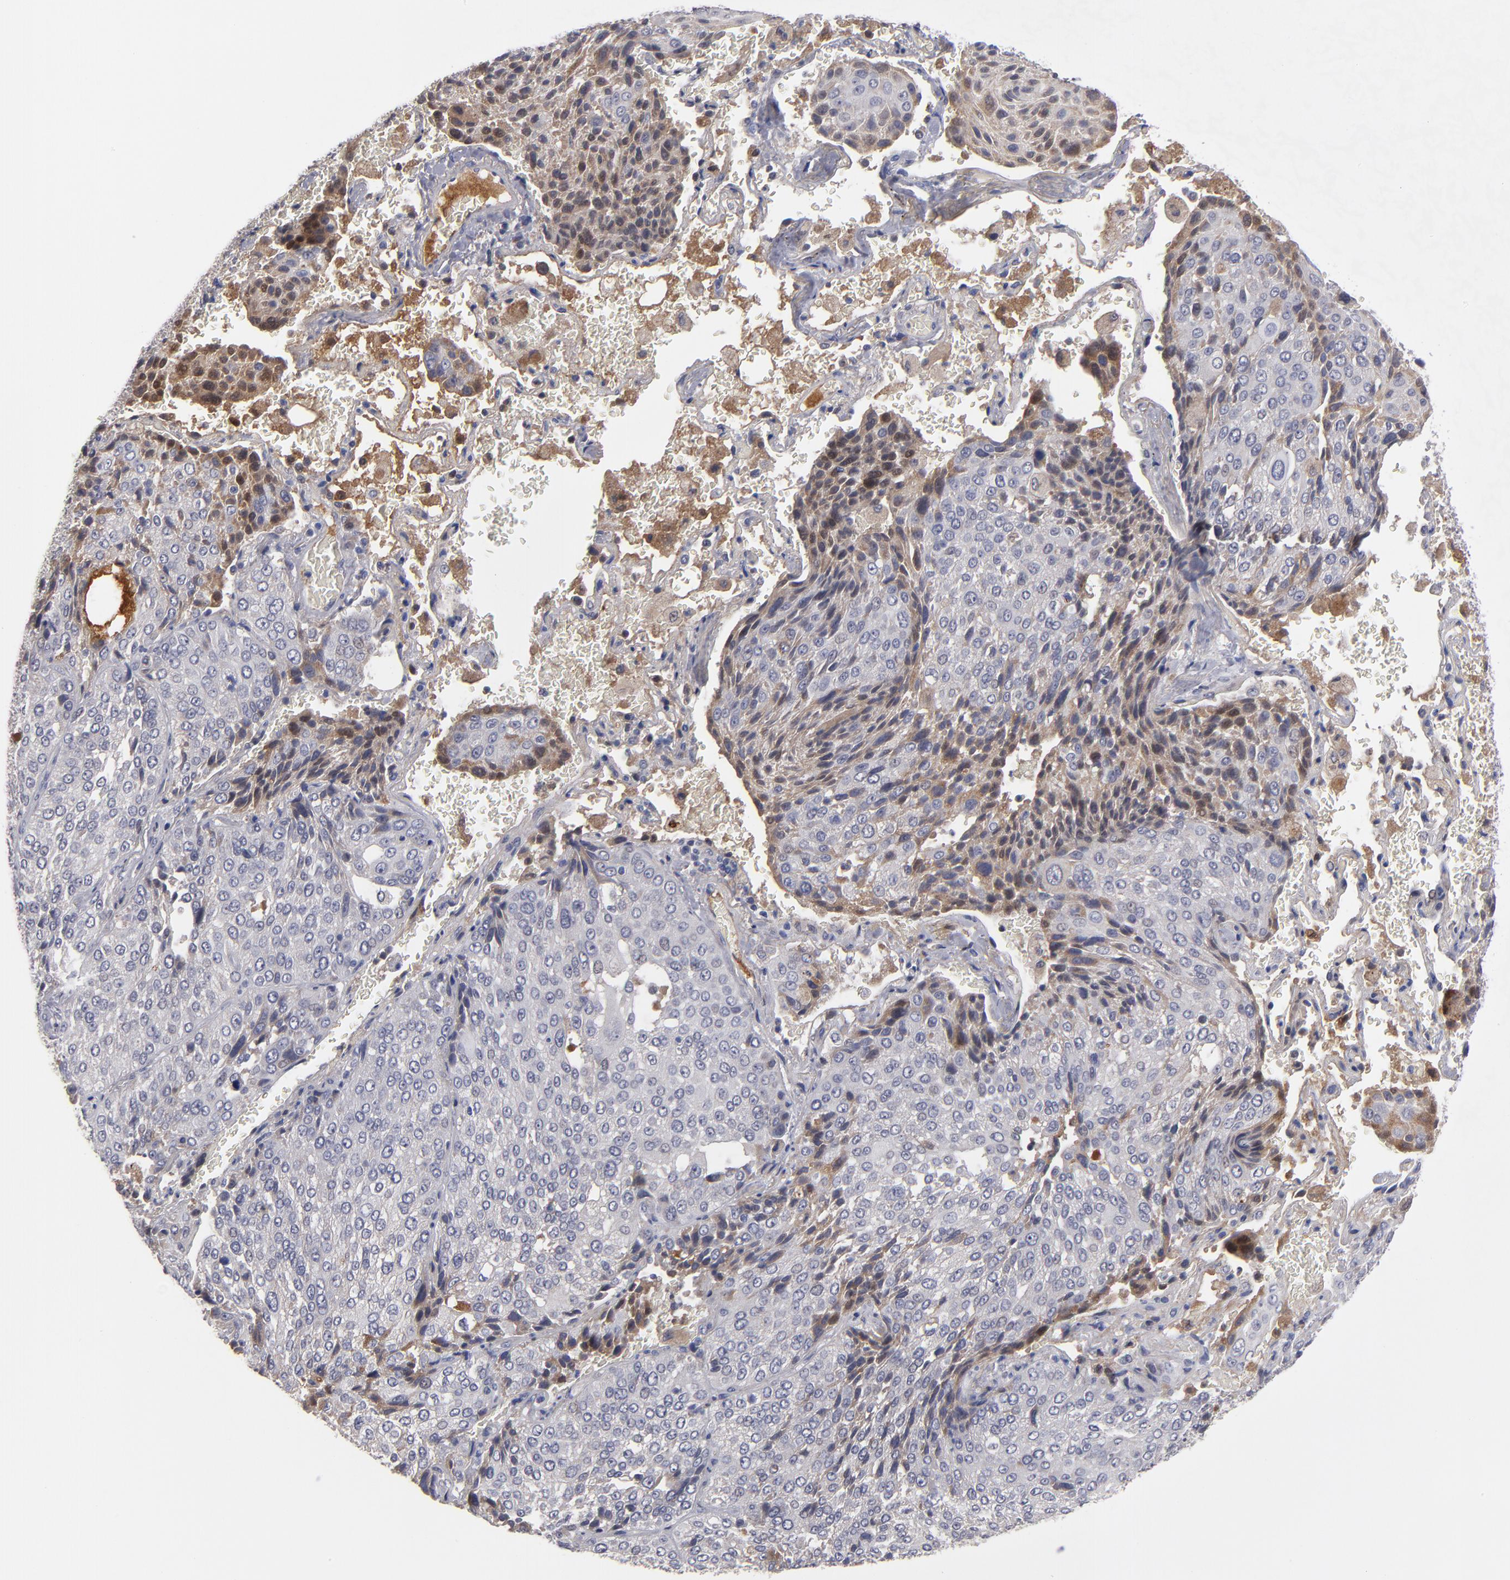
{"staining": {"intensity": "weak", "quantity": "<25%", "location": "cytoplasmic/membranous"}, "tissue": "lung cancer", "cell_type": "Tumor cells", "image_type": "cancer", "snomed": [{"axis": "morphology", "description": "Squamous cell carcinoma, NOS"}, {"axis": "topography", "description": "Lung"}], "caption": "Protein analysis of squamous cell carcinoma (lung) displays no significant staining in tumor cells.", "gene": "EXD2", "patient": {"sex": "male", "age": 54}}